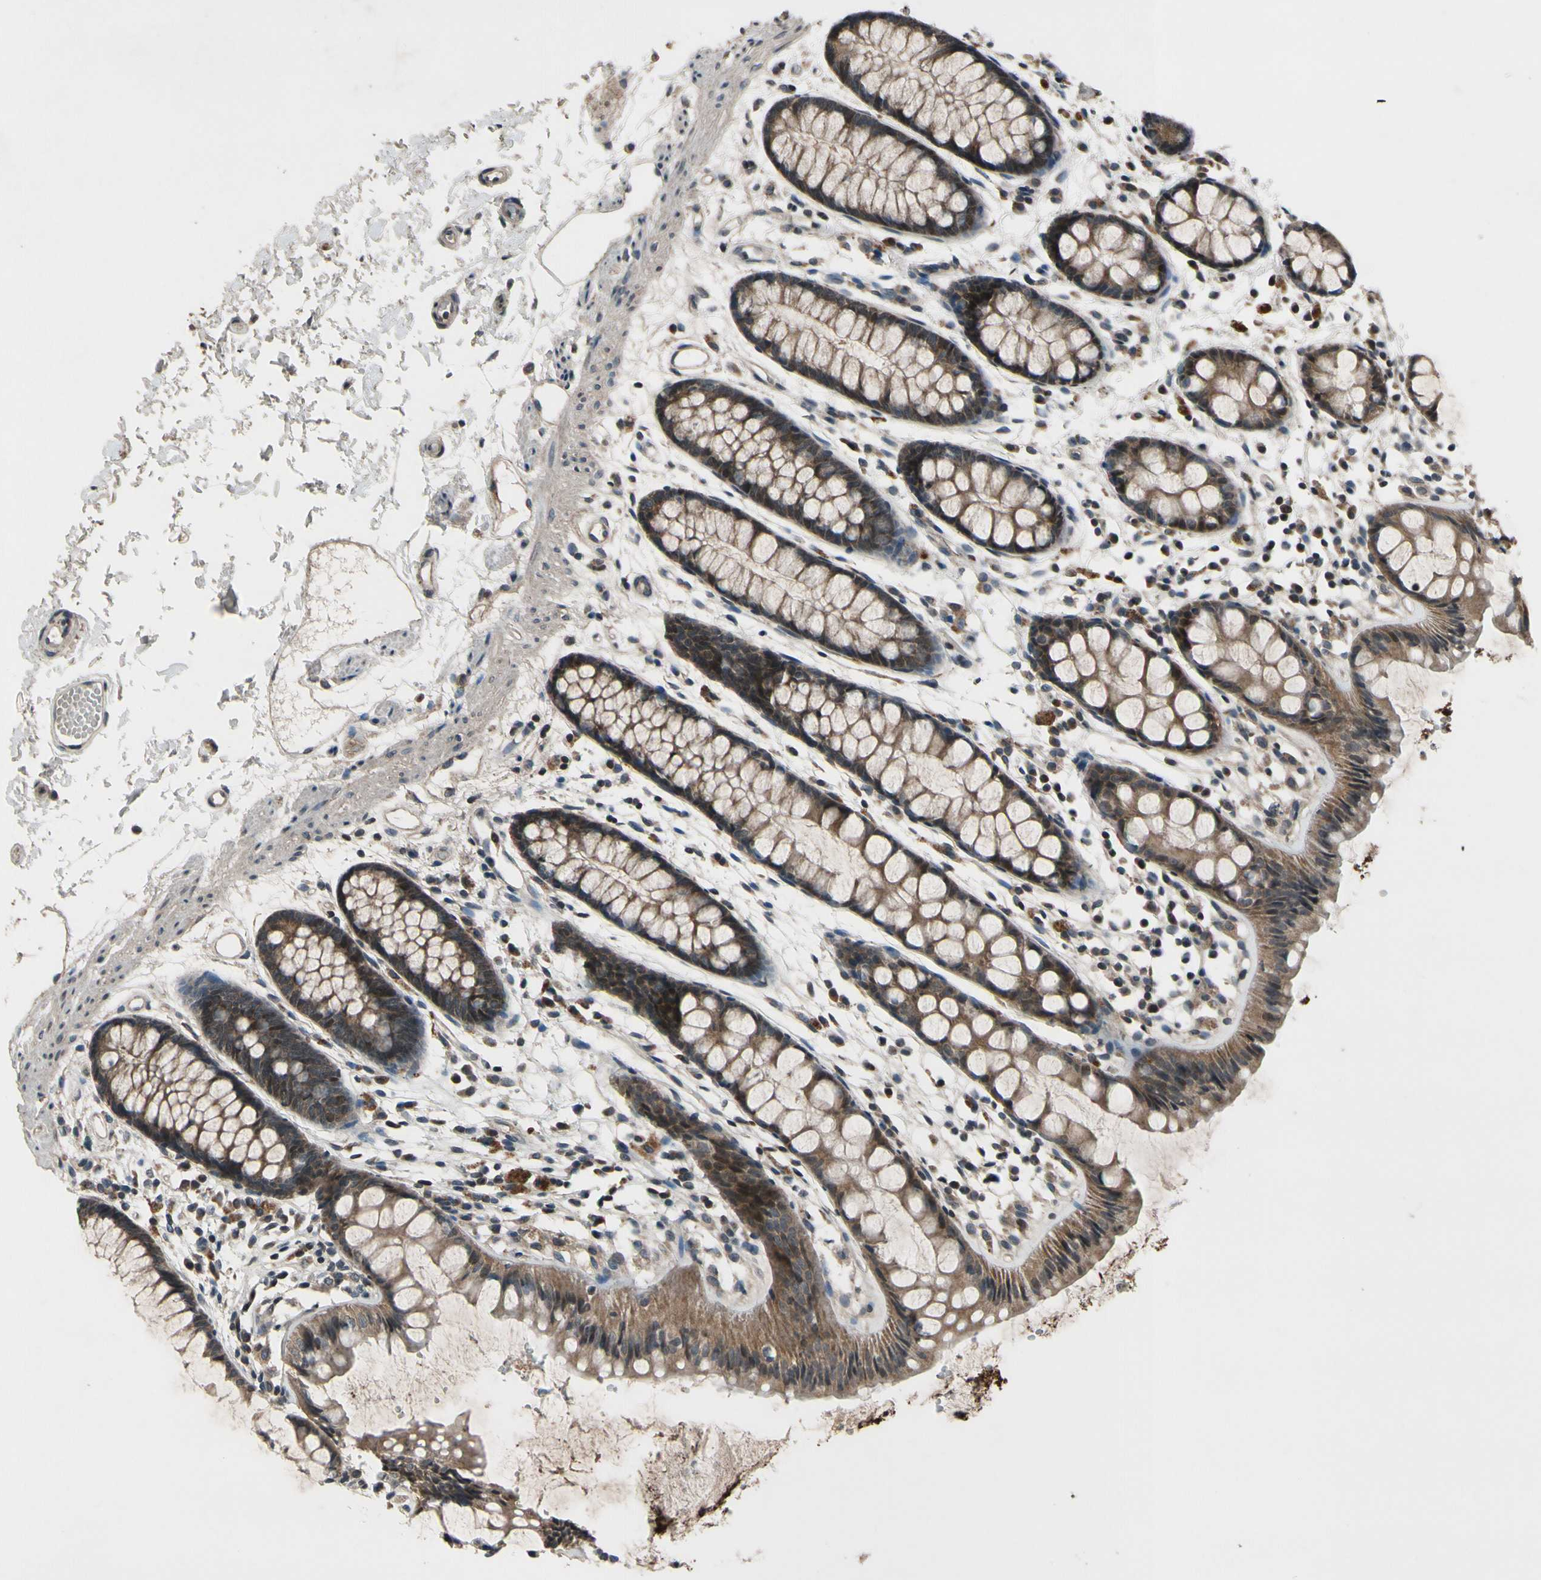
{"staining": {"intensity": "moderate", "quantity": ">75%", "location": "cytoplasmic/membranous"}, "tissue": "rectum", "cell_type": "Glandular cells", "image_type": "normal", "snomed": [{"axis": "morphology", "description": "Normal tissue, NOS"}, {"axis": "topography", "description": "Rectum"}], "caption": "Protein expression analysis of unremarkable rectum demonstrates moderate cytoplasmic/membranous expression in about >75% of glandular cells.", "gene": "MBTPS2", "patient": {"sex": "female", "age": 66}}